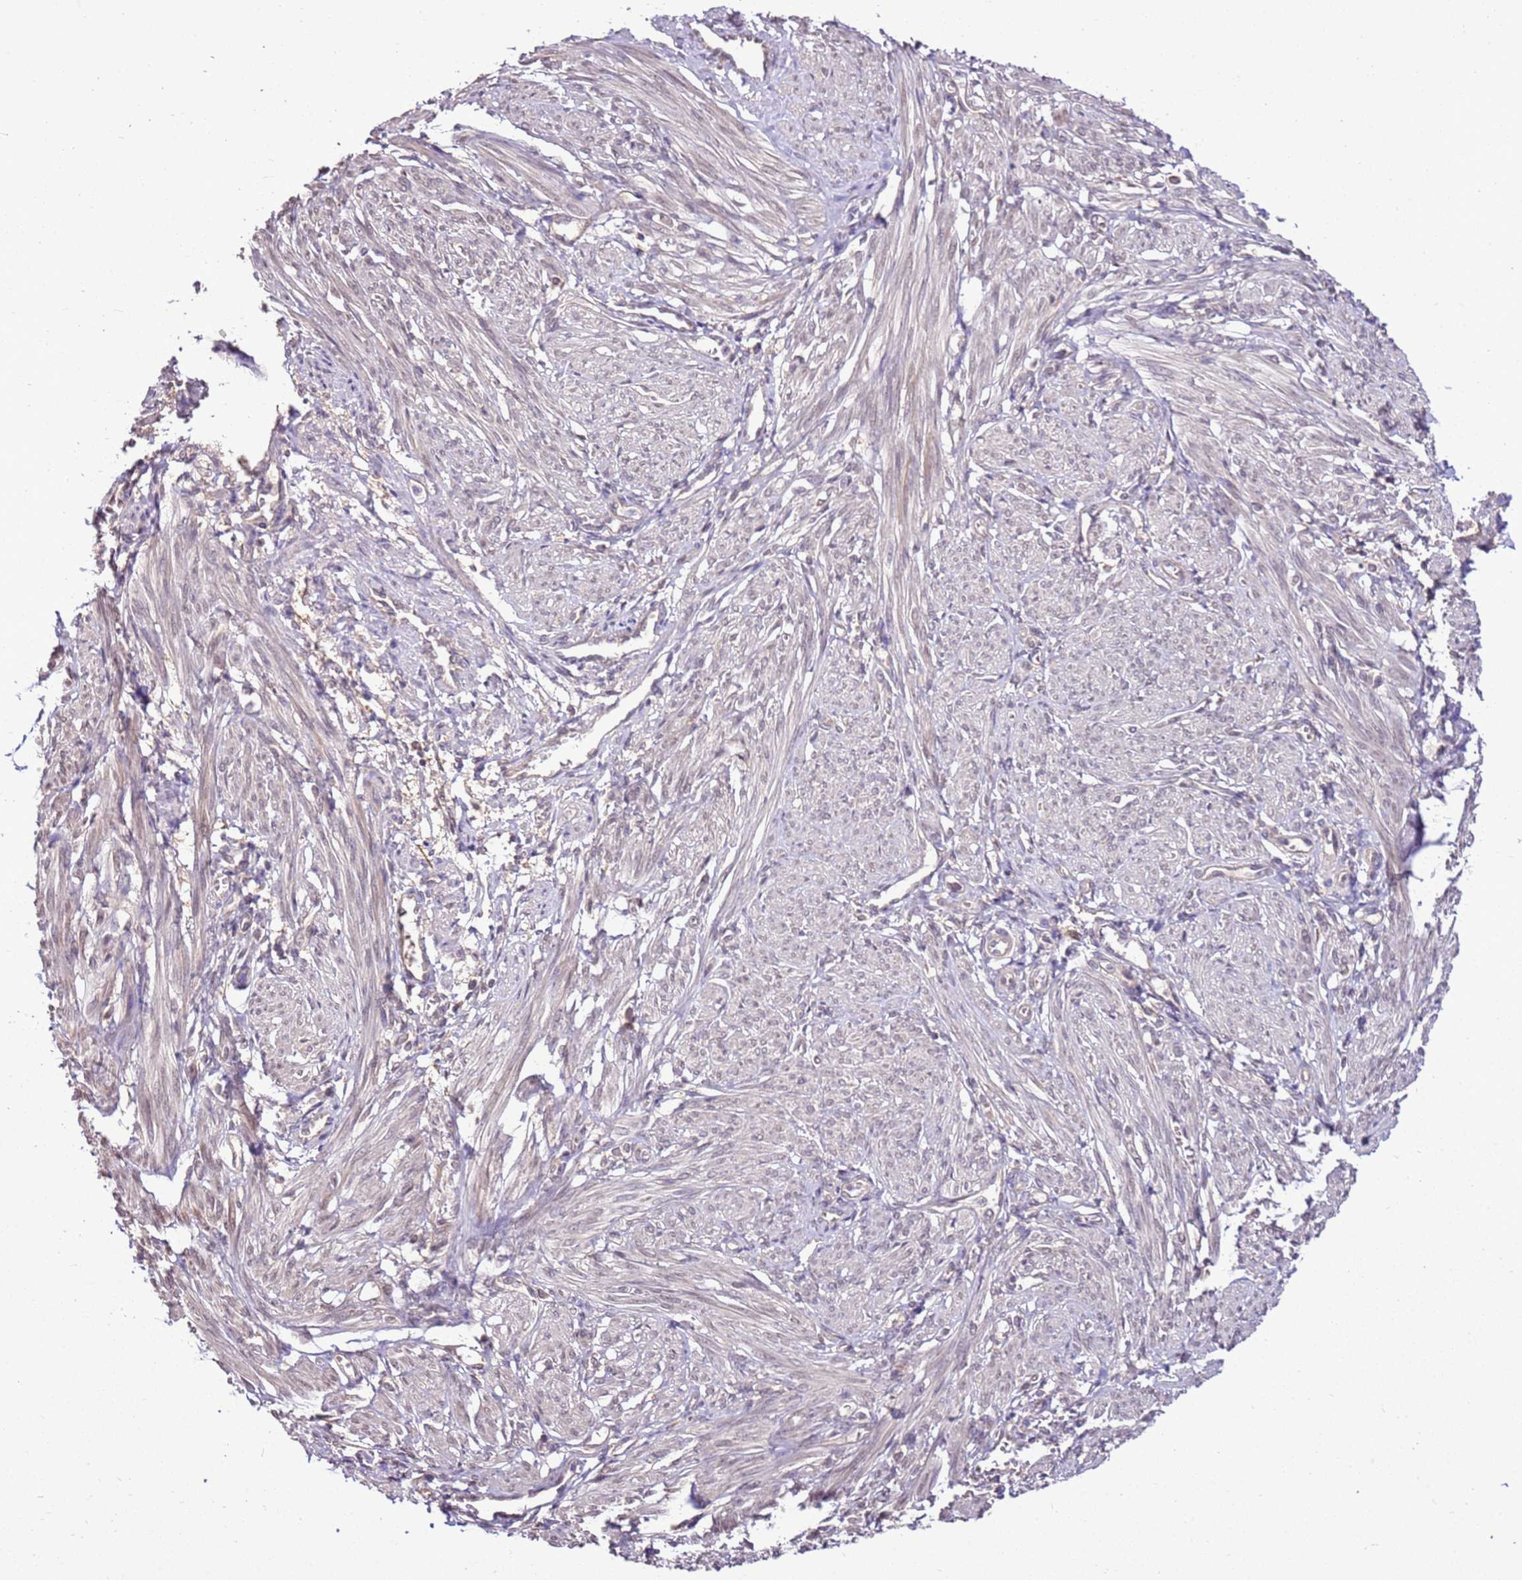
{"staining": {"intensity": "negative", "quantity": "none", "location": "none"}, "tissue": "smooth muscle", "cell_type": "Smooth muscle cells", "image_type": "normal", "snomed": [{"axis": "morphology", "description": "Normal tissue, NOS"}, {"axis": "topography", "description": "Smooth muscle"}], "caption": "DAB (3,3'-diaminobenzidine) immunohistochemical staining of benign smooth muscle shows no significant staining in smooth muscle cells.", "gene": "BBS5", "patient": {"sex": "female", "age": 39}}